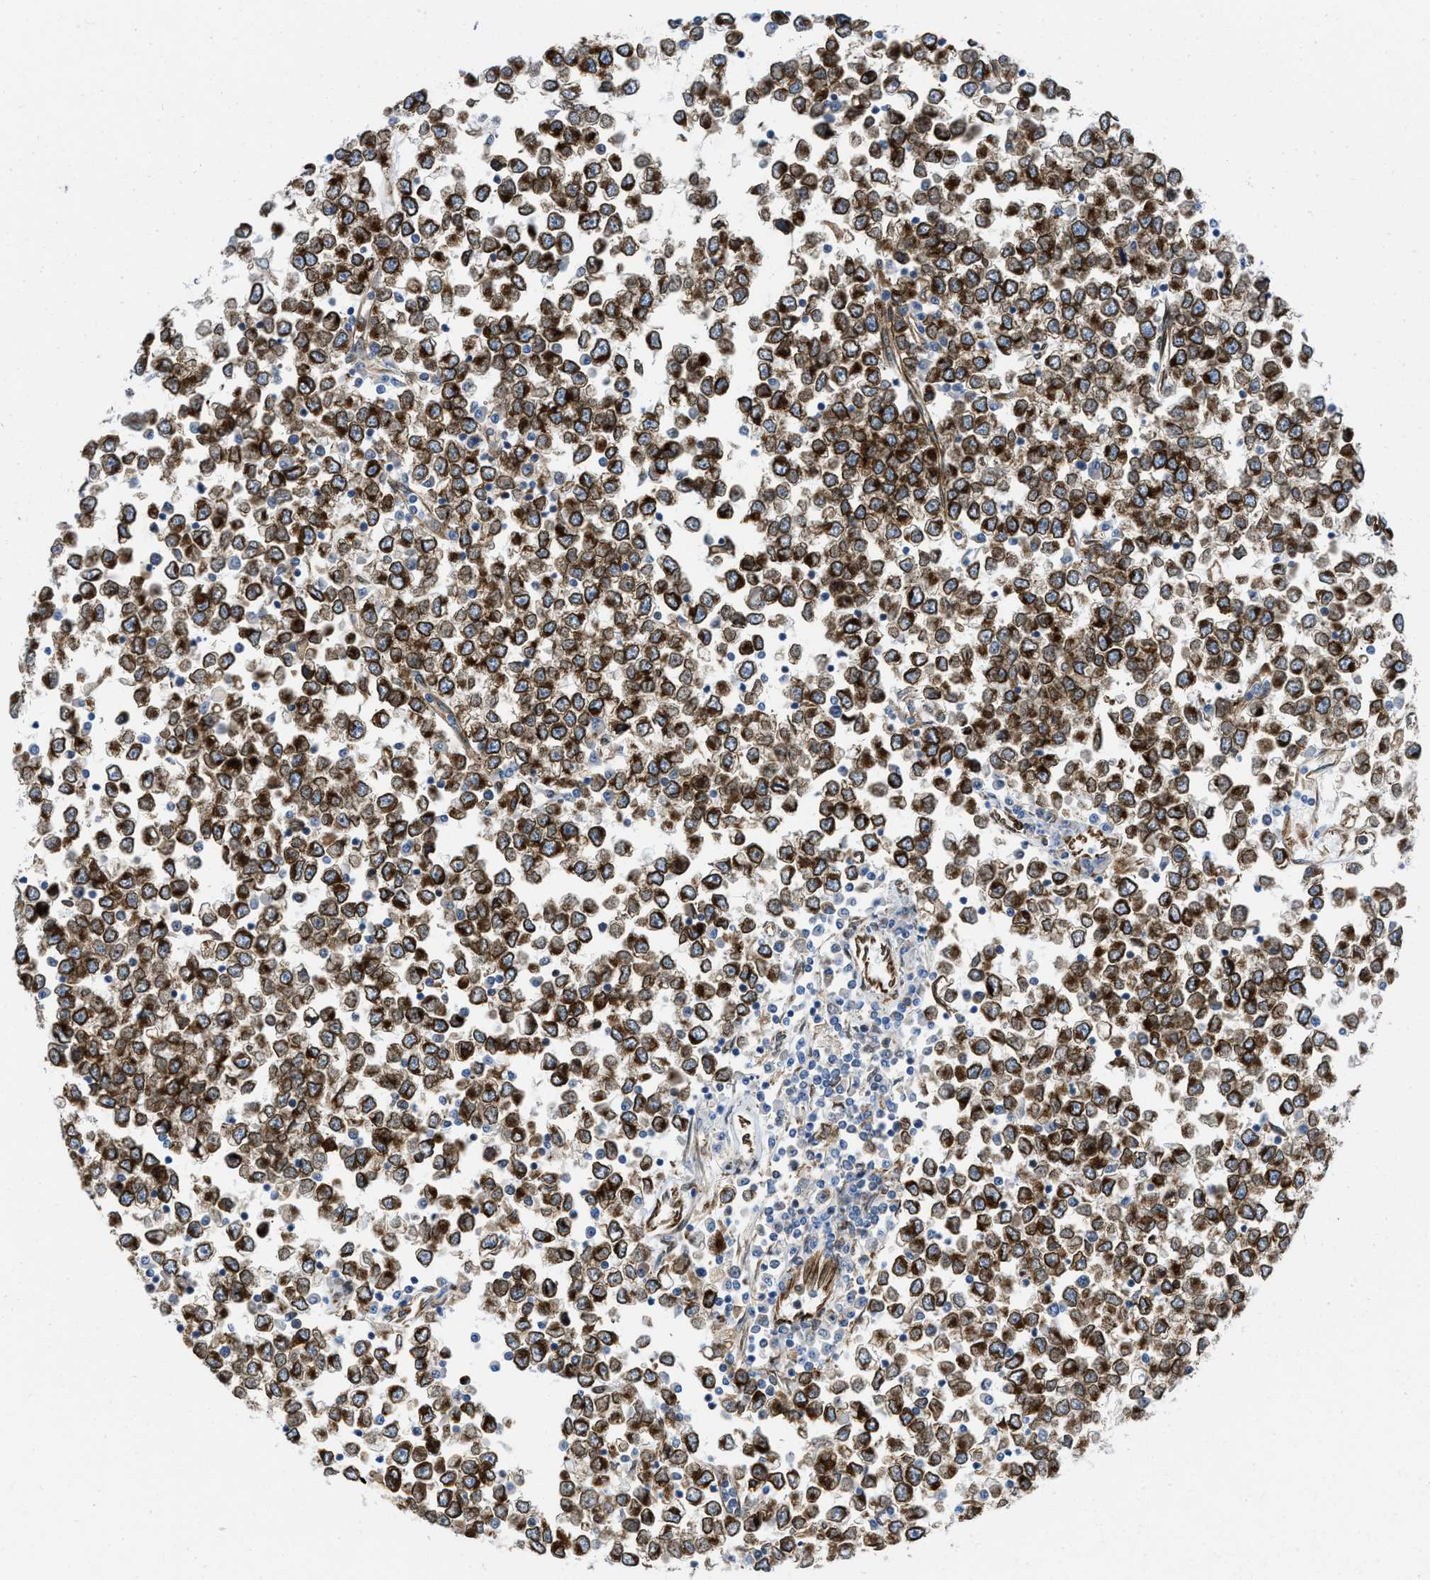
{"staining": {"intensity": "strong", "quantity": ">75%", "location": "cytoplasmic/membranous"}, "tissue": "testis cancer", "cell_type": "Tumor cells", "image_type": "cancer", "snomed": [{"axis": "morphology", "description": "Seminoma, NOS"}, {"axis": "topography", "description": "Testis"}], "caption": "Seminoma (testis) was stained to show a protein in brown. There is high levels of strong cytoplasmic/membranous expression in approximately >75% of tumor cells.", "gene": "ERLIN2", "patient": {"sex": "male", "age": 65}}